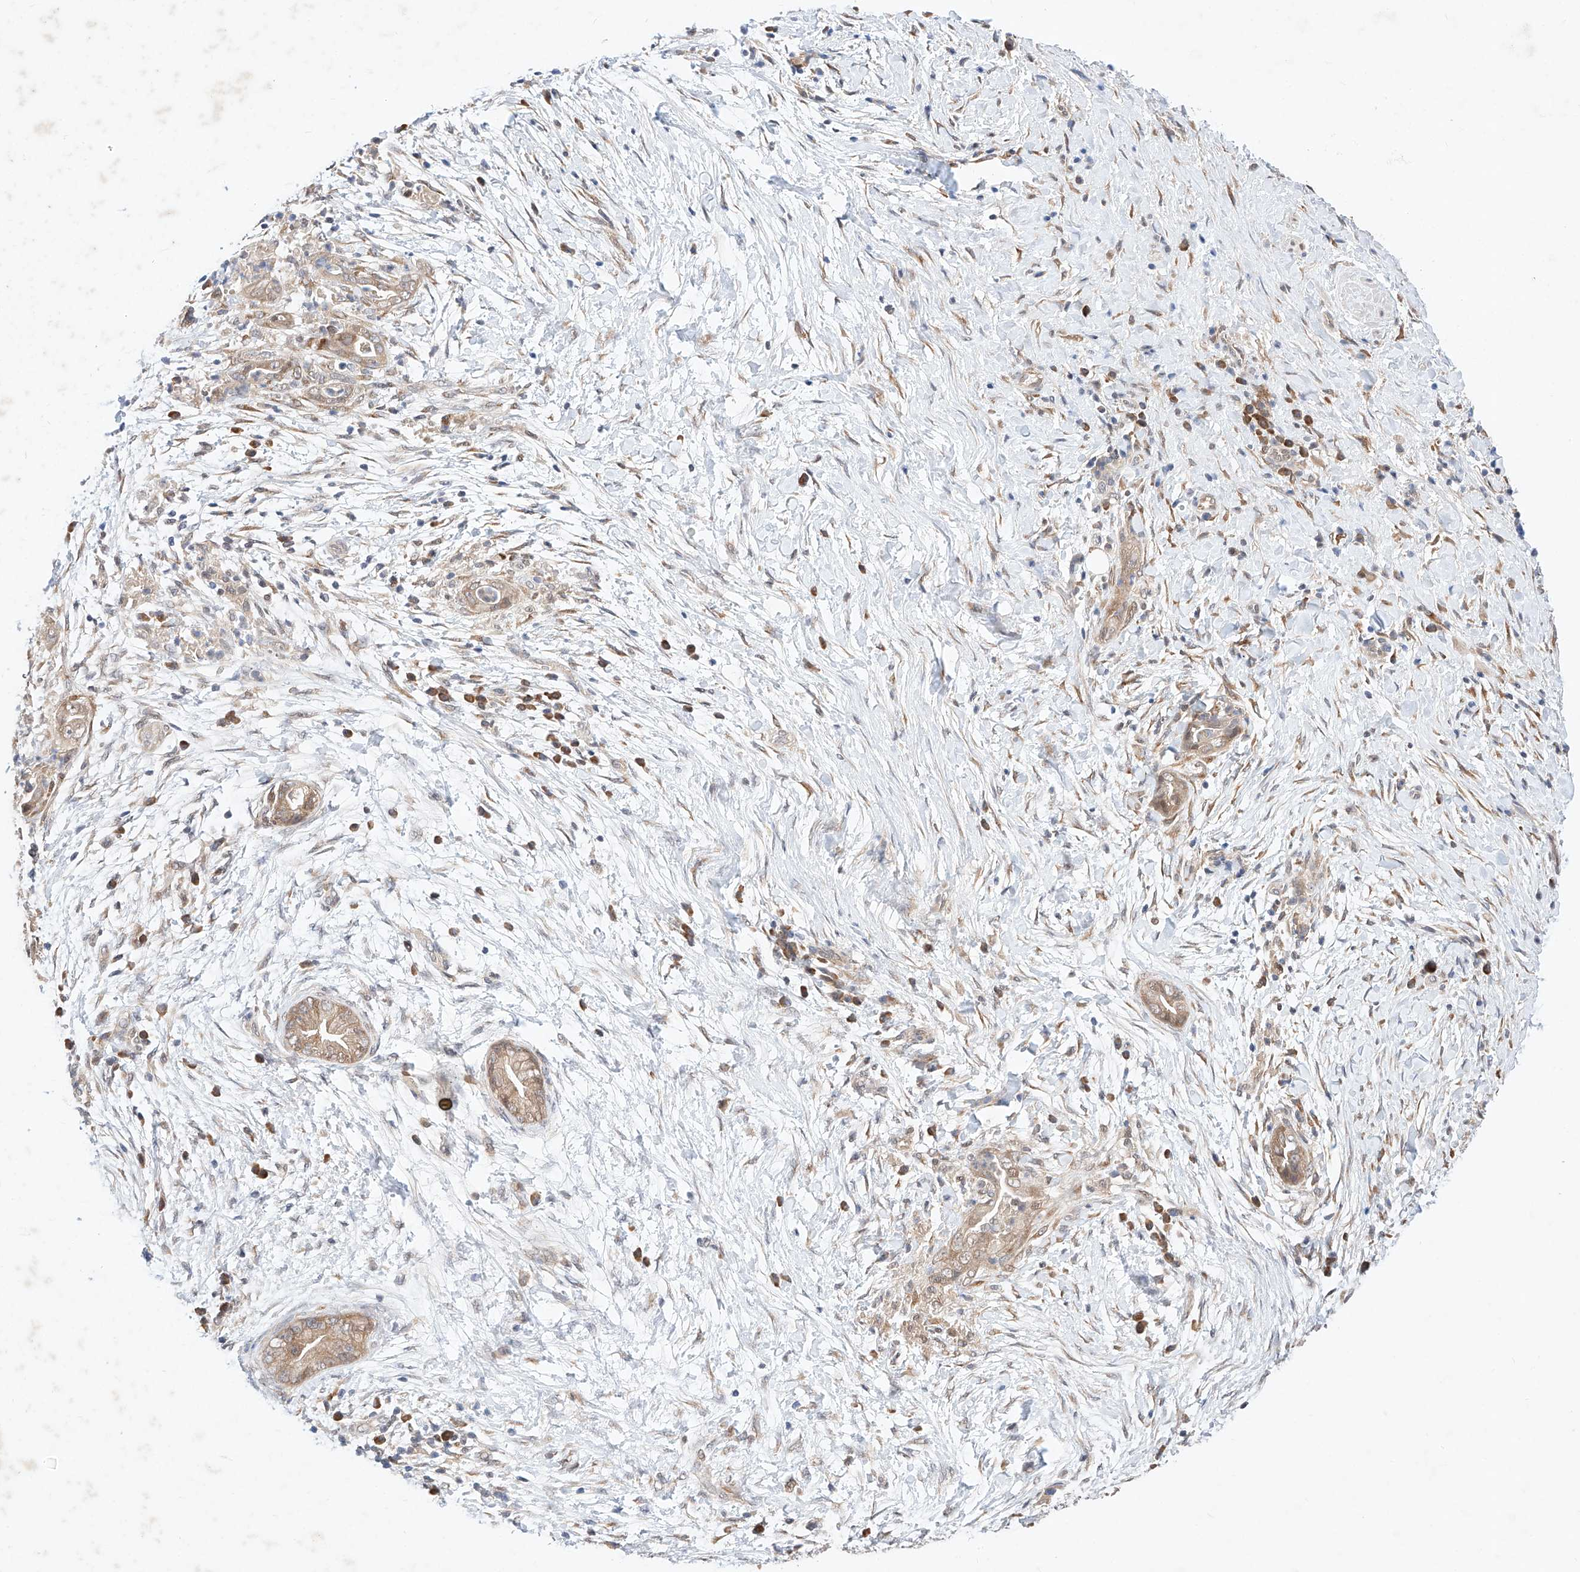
{"staining": {"intensity": "moderate", "quantity": ">75%", "location": "cytoplasmic/membranous,nuclear"}, "tissue": "pancreatic cancer", "cell_type": "Tumor cells", "image_type": "cancer", "snomed": [{"axis": "morphology", "description": "Adenocarcinoma, NOS"}, {"axis": "topography", "description": "Pancreas"}], "caption": "Tumor cells exhibit medium levels of moderate cytoplasmic/membranous and nuclear expression in about >75% of cells in pancreatic cancer. Using DAB (3,3'-diaminobenzidine) (brown) and hematoxylin (blue) stains, captured at high magnification using brightfield microscopy.", "gene": "ZSCAN4", "patient": {"sex": "male", "age": 75}}